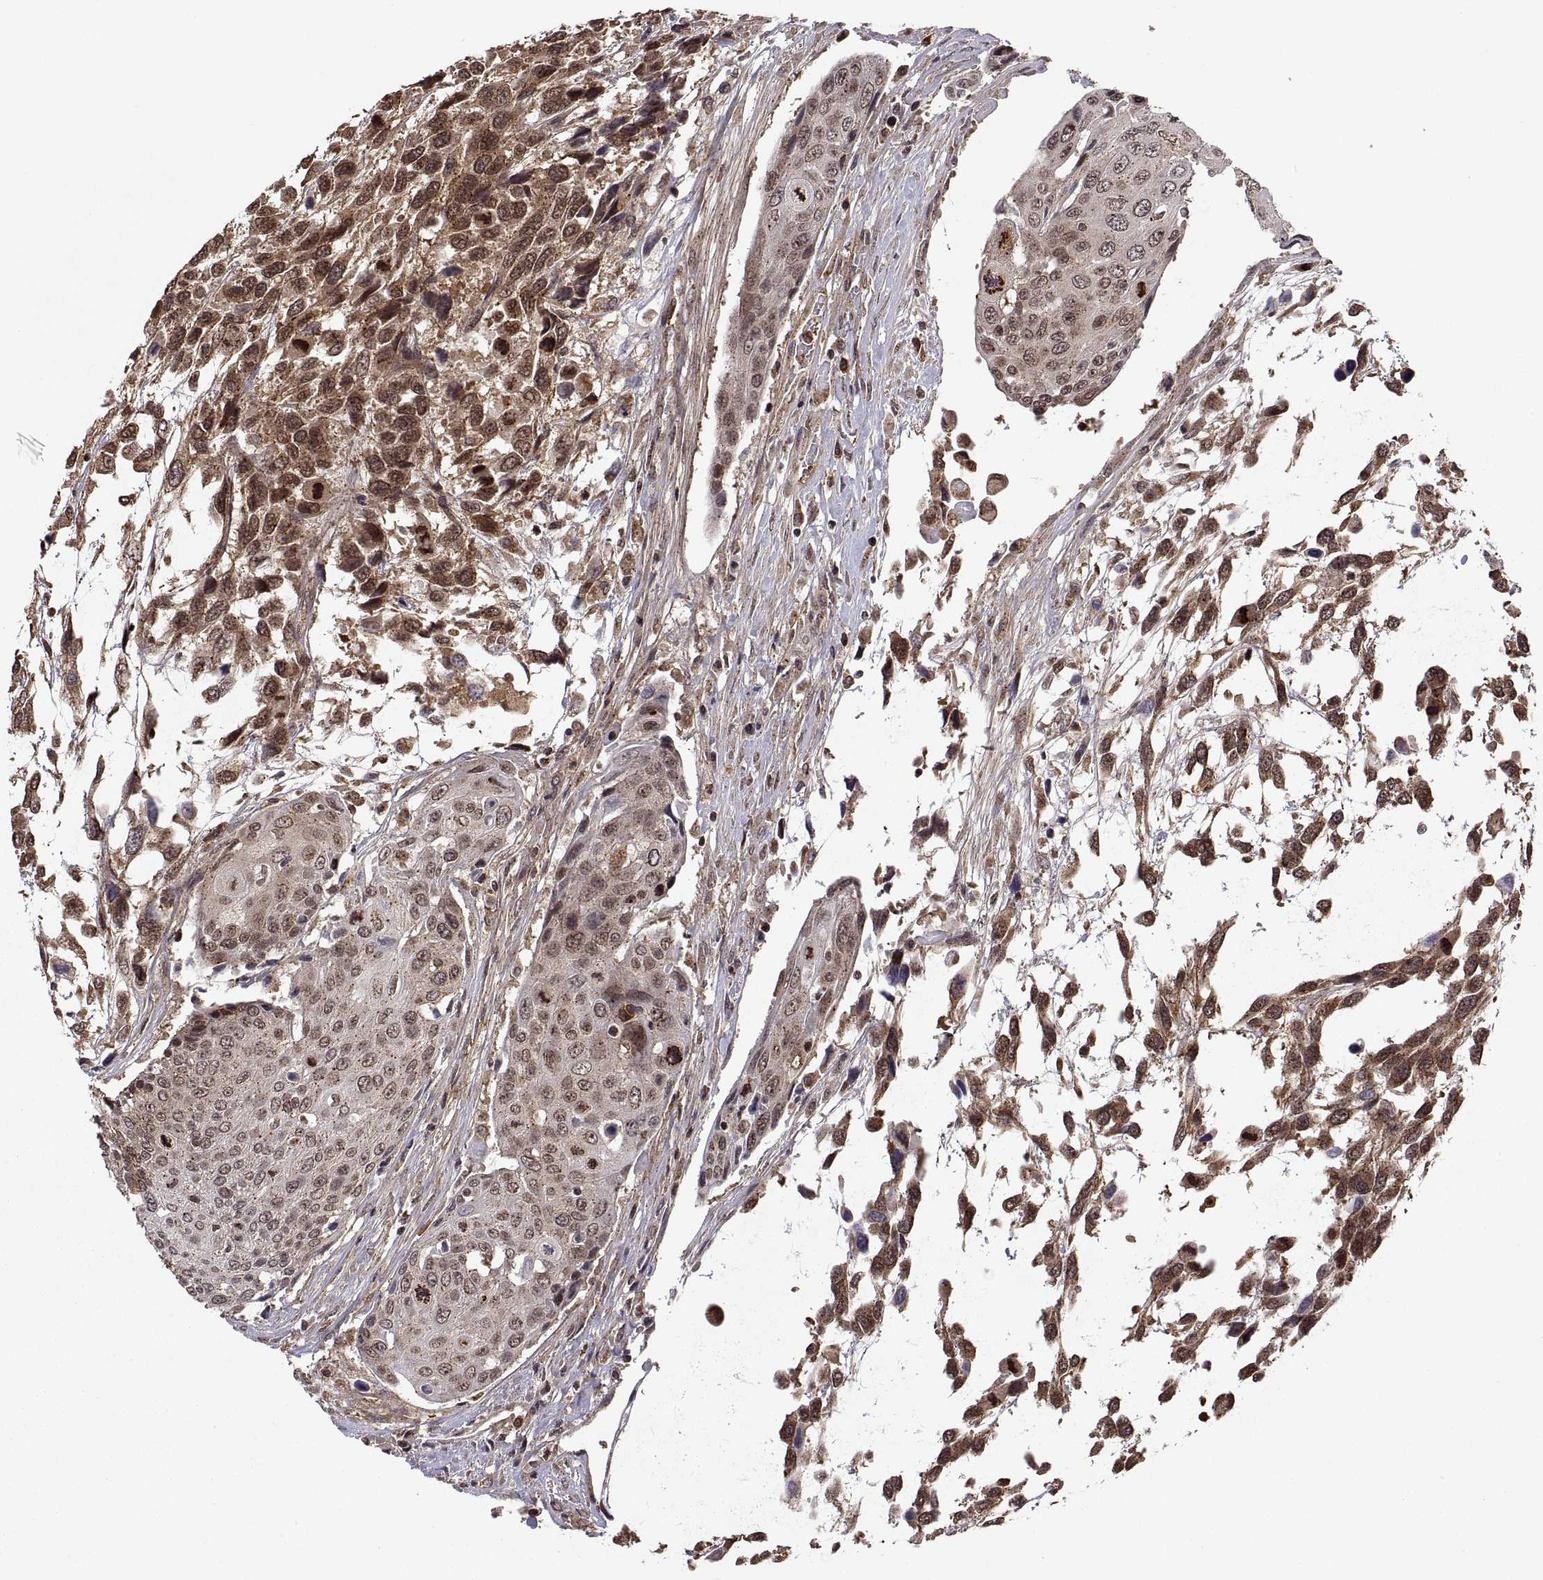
{"staining": {"intensity": "moderate", "quantity": "<25%", "location": "cytoplasmic/membranous,nuclear"}, "tissue": "urothelial cancer", "cell_type": "Tumor cells", "image_type": "cancer", "snomed": [{"axis": "morphology", "description": "Urothelial carcinoma, High grade"}, {"axis": "topography", "description": "Urinary bladder"}], "caption": "Human urothelial cancer stained with a brown dye exhibits moderate cytoplasmic/membranous and nuclear positive staining in approximately <25% of tumor cells.", "gene": "ZNRF2", "patient": {"sex": "female", "age": 70}}